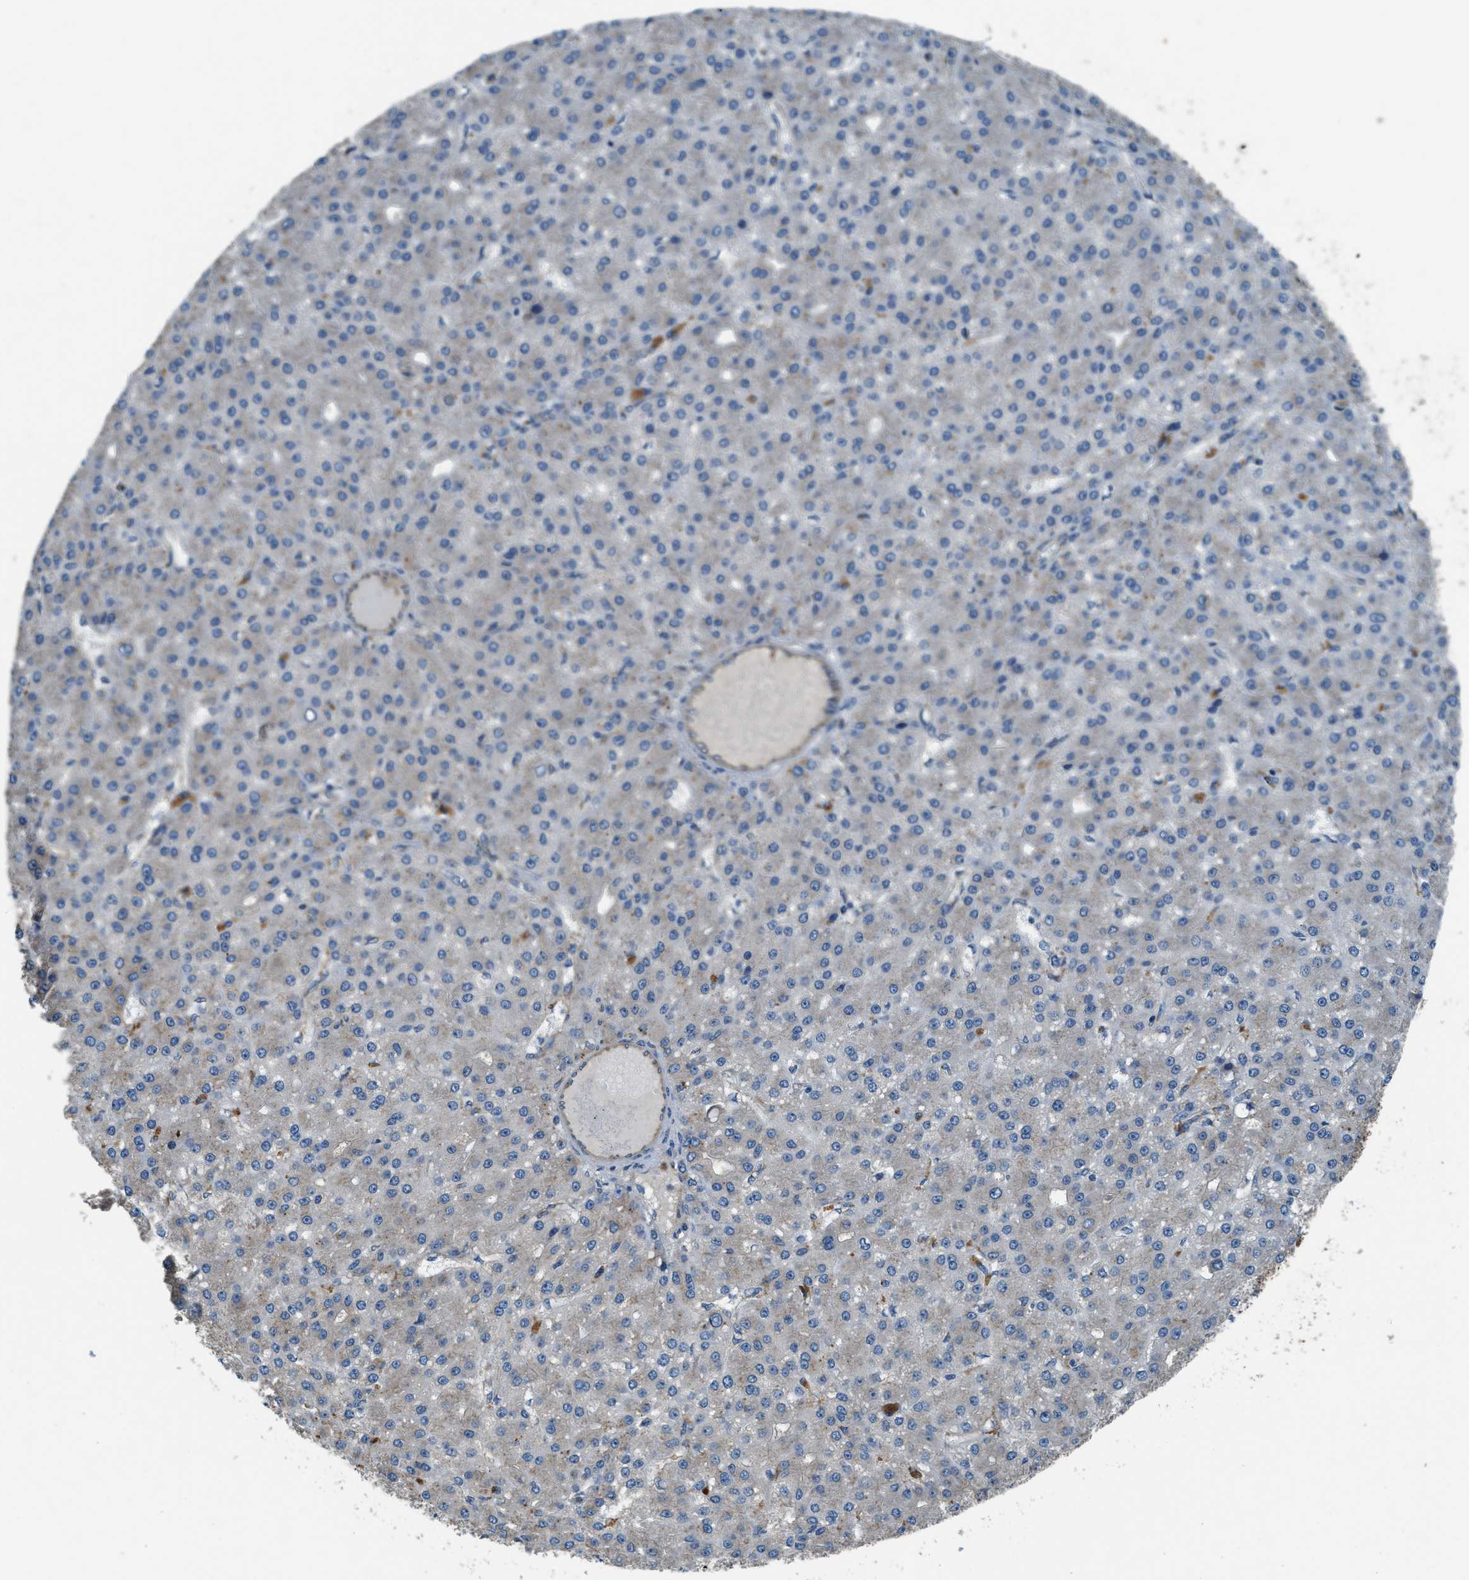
{"staining": {"intensity": "negative", "quantity": "none", "location": "none"}, "tissue": "liver cancer", "cell_type": "Tumor cells", "image_type": "cancer", "snomed": [{"axis": "morphology", "description": "Carcinoma, Hepatocellular, NOS"}, {"axis": "topography", "description": "Liver"}], "caption": "An immunohistochemistry (IHC) photomicrograph of liver cancer is shown. There is no staining in tumor cells of liver cancer. Nuclei are stained in blue.", "gene": "GIMAP8", "patient": {"sex": "male", "age": 67}}